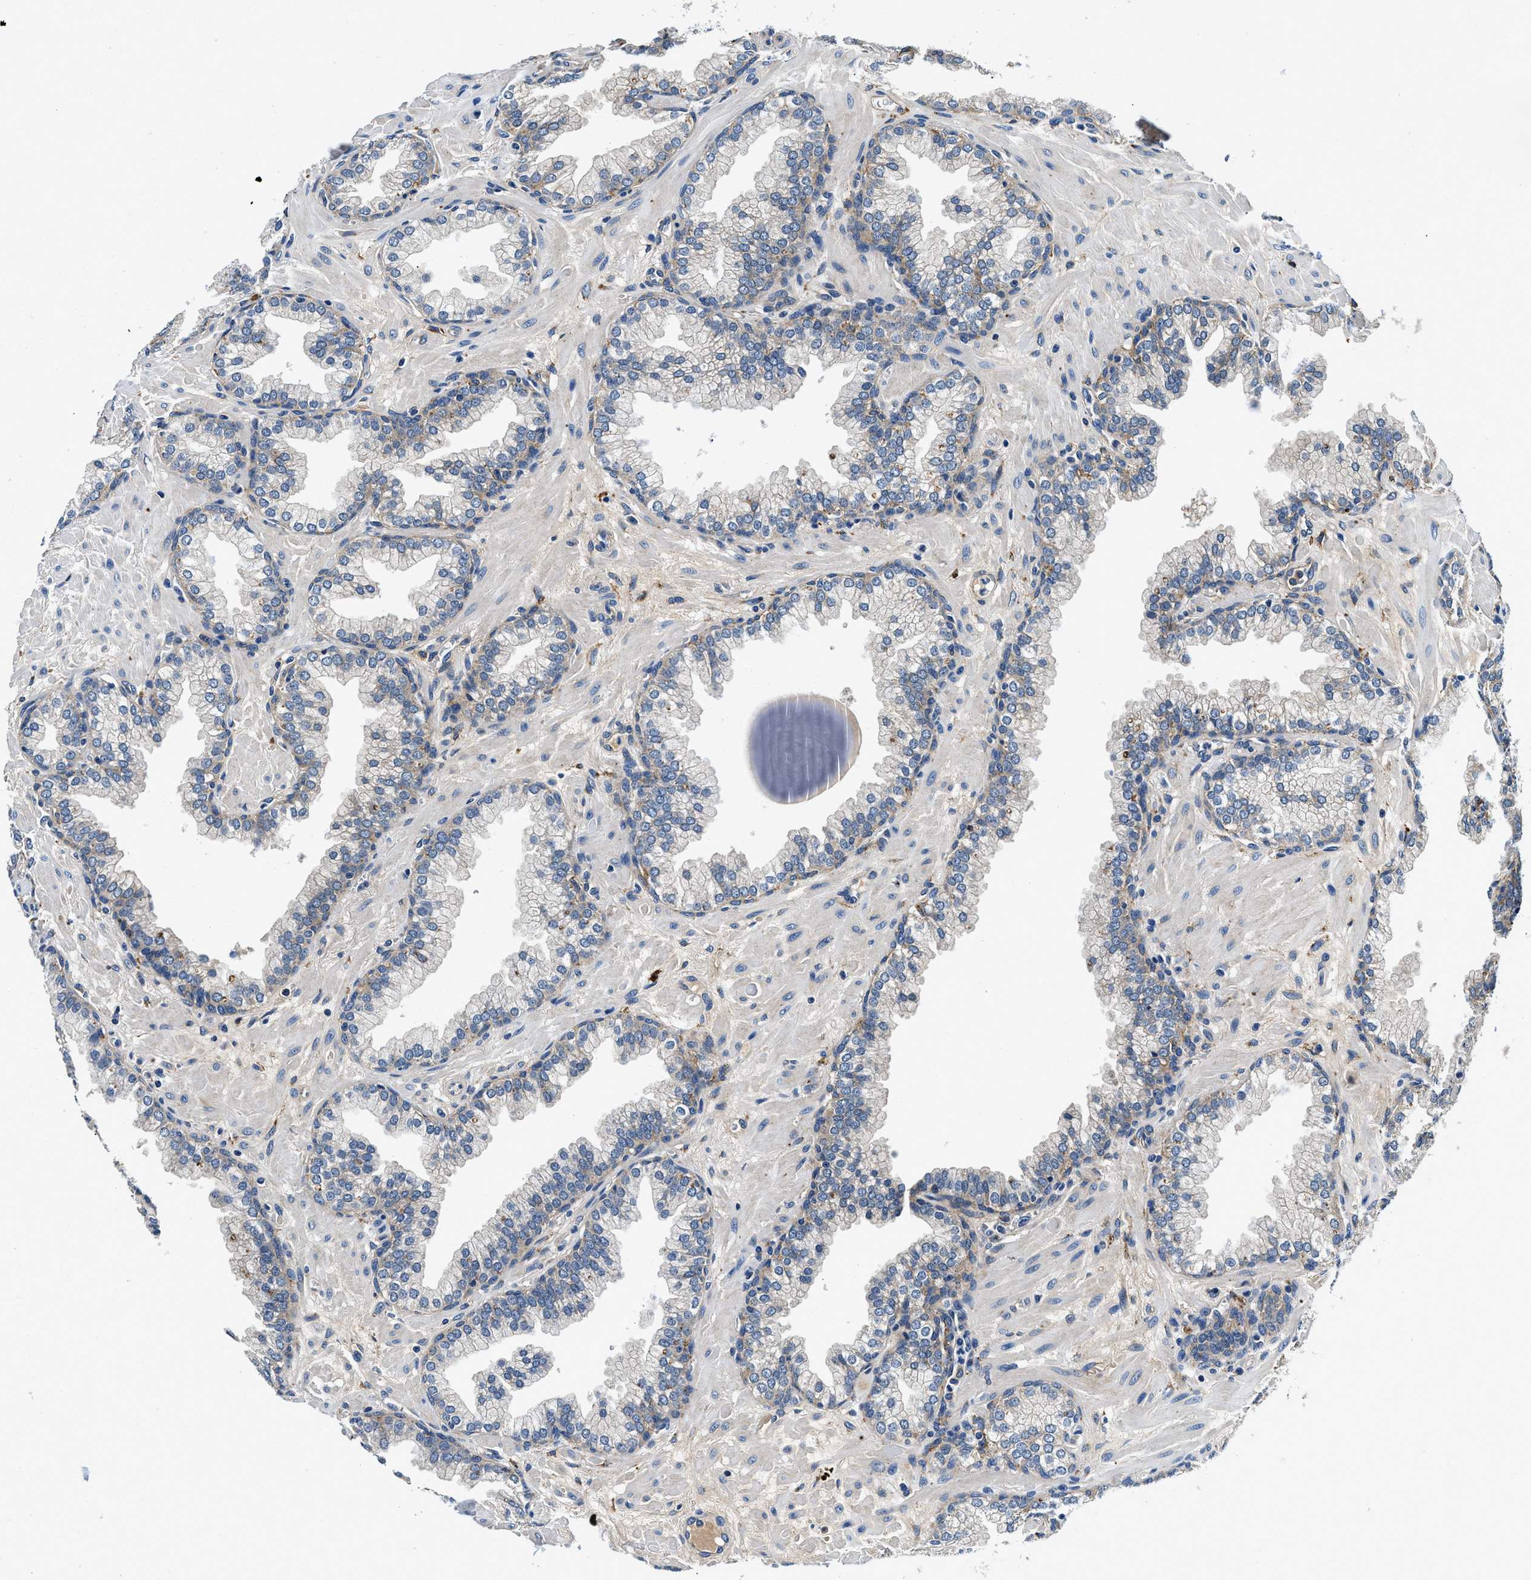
{"staining": {"intensity": "weak", "quantity": "<25%", "location": "cytoplasmic/membranous"}, "tissue": "prostate", "cell_type": "Glandular cells", "image_type": "normal", "snomed": [{"axis": "morphology", "description": "Normal tissue, NOS"}, {"axis": "morphology", "description": "Urothelial carcinoma, Low grade"}, {"axis": "topography", "description": "Urinary bladder"}, {"axis": "topography", "description": "Prostate"}], "caption": "The histopathology image displays no staining of glandular cells in benign prostate.", "gene": "ZFAND3", "patient": {"sex": "male", "age": 60}}